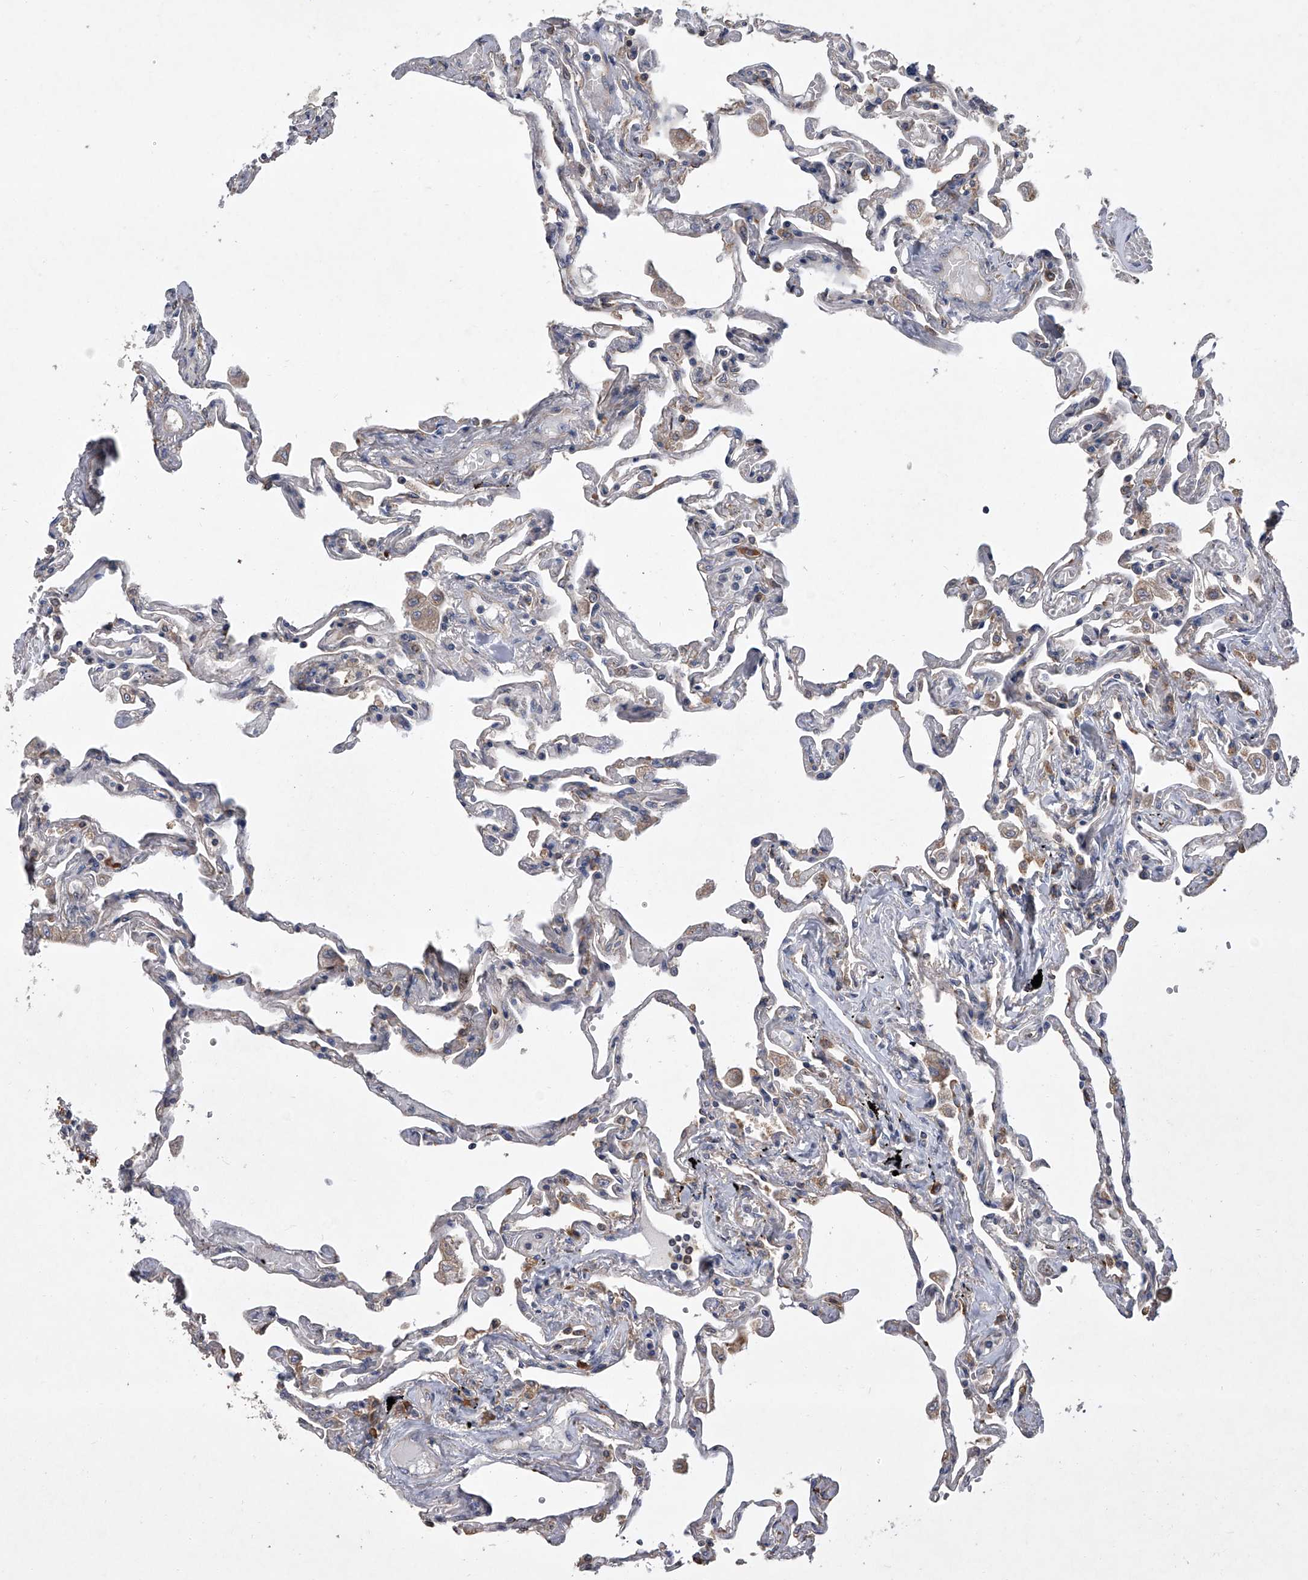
{"staining": {"intensity": "moderate", "quantity": "25%-75%", "location": "cytoplasmic/membranous"}, "tissue": "lung", "cell_type": "Alveolar cells", "image_type": "normal", "snomed": [{"axis": "morphology", "description": "Normal tissue, NOS"}, {"axis": "topography", "description": "Lung"}], "caption": "DAB (3,3'-diaminobenzidine) immunohistochemical staining of benign human lung displays moderate cytoplasmic/membranous protein expression in about 25%-75% of alveolar cells.", "gene": "EIF2S2", "patient": {"sex": "female", "age": 67}}